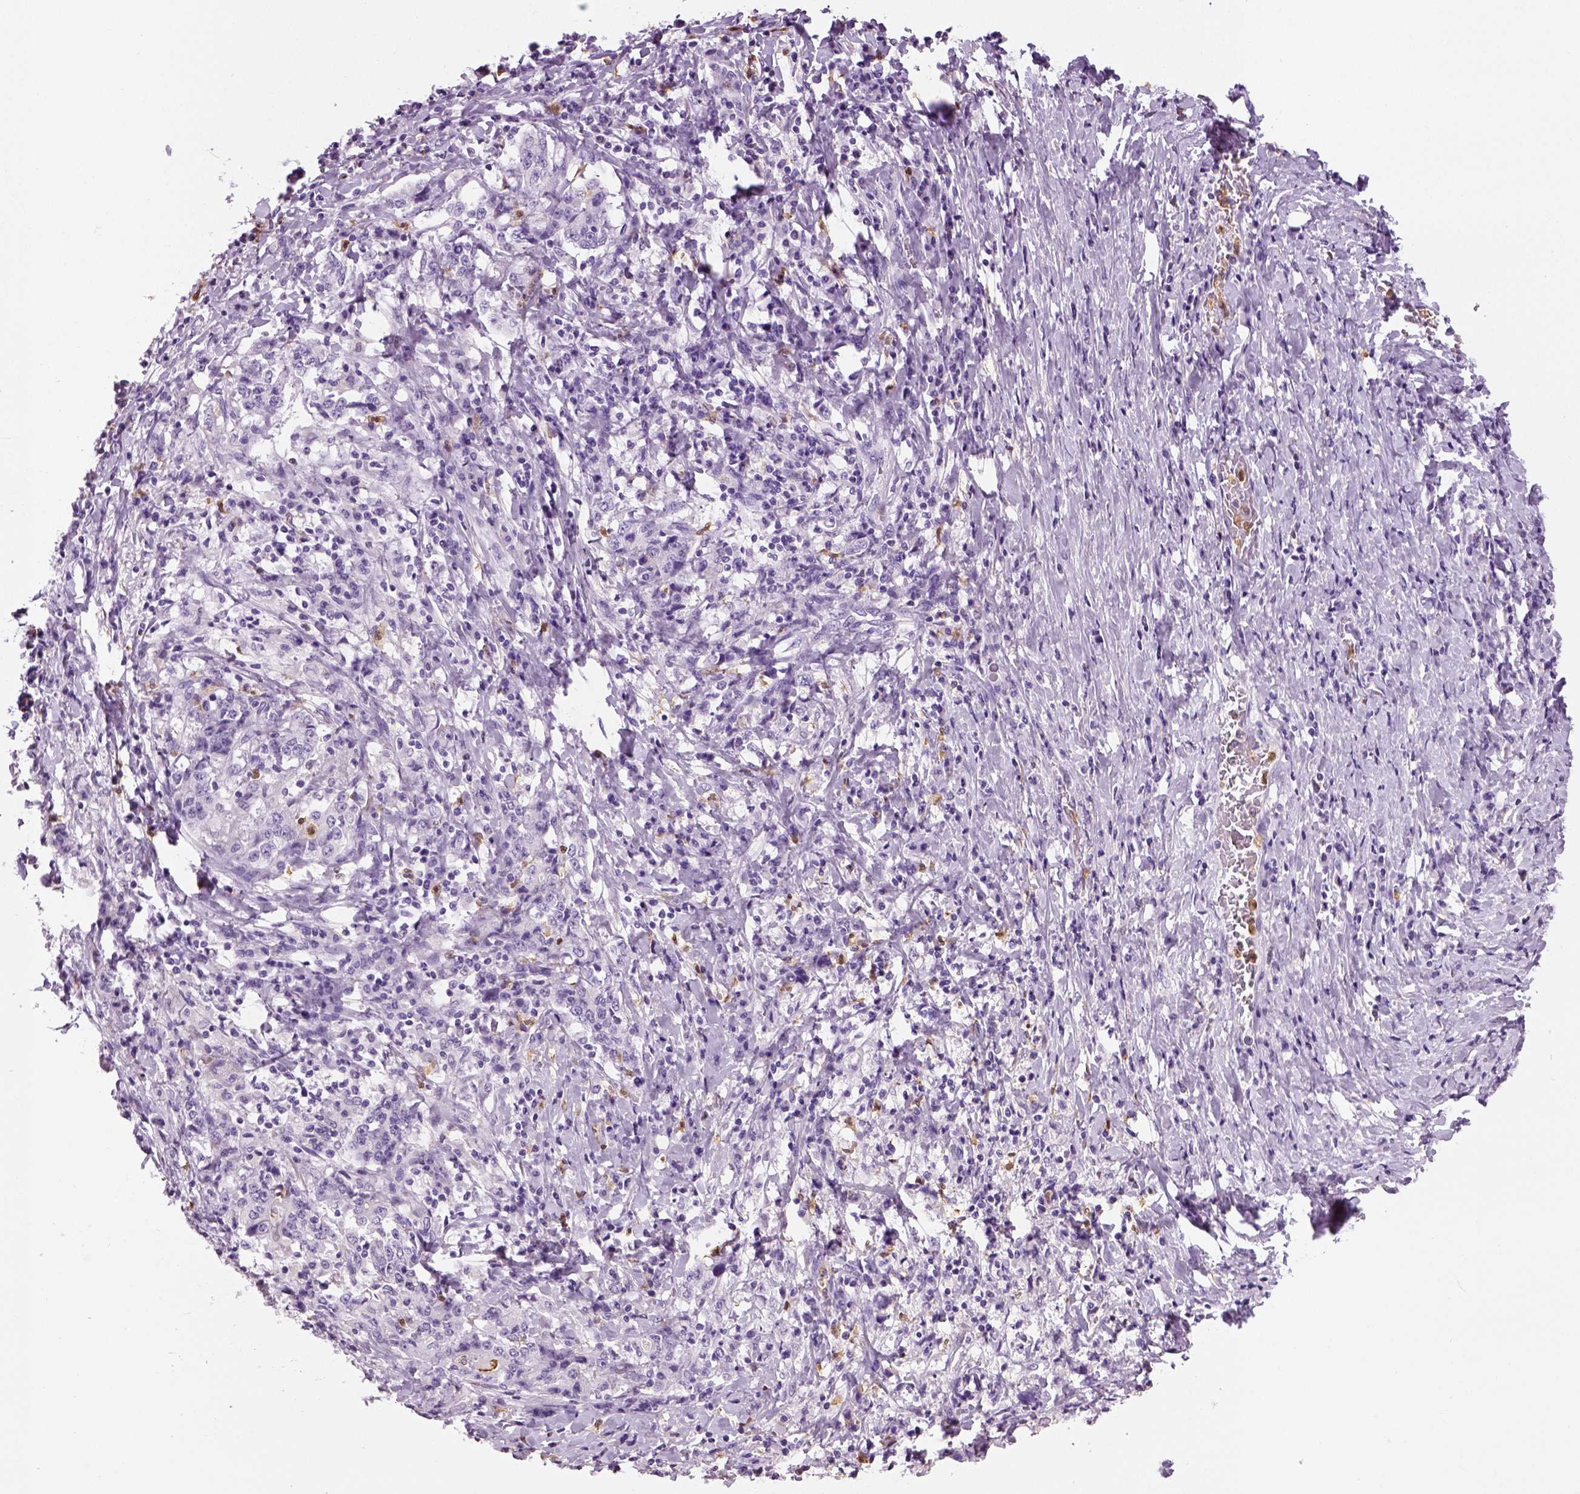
{"staining": {"intensity": "negative", "quantity": "none", "location": "none"}, "tissue": "stomach cancer", "cell_type": "Tumor cells", "image_type": "cancer", "snomed": [{"axis": "morphology", "description": "Normal tissue, NOS"}, {"axis": "morphology", "description": "Adenocarcinoma, NOS"}, {"axis": "topography", "description": "Stomach, upper"}, {"axis": "topography", "description": "Stomach"}], "caption": "This is a image of immunohistochemistry staining of stomach cancer (adenocarcinoma), which shows no expression in tumor cells.", "gene": "NECAB2", "patient": {"sex": "male", "age": 59}}